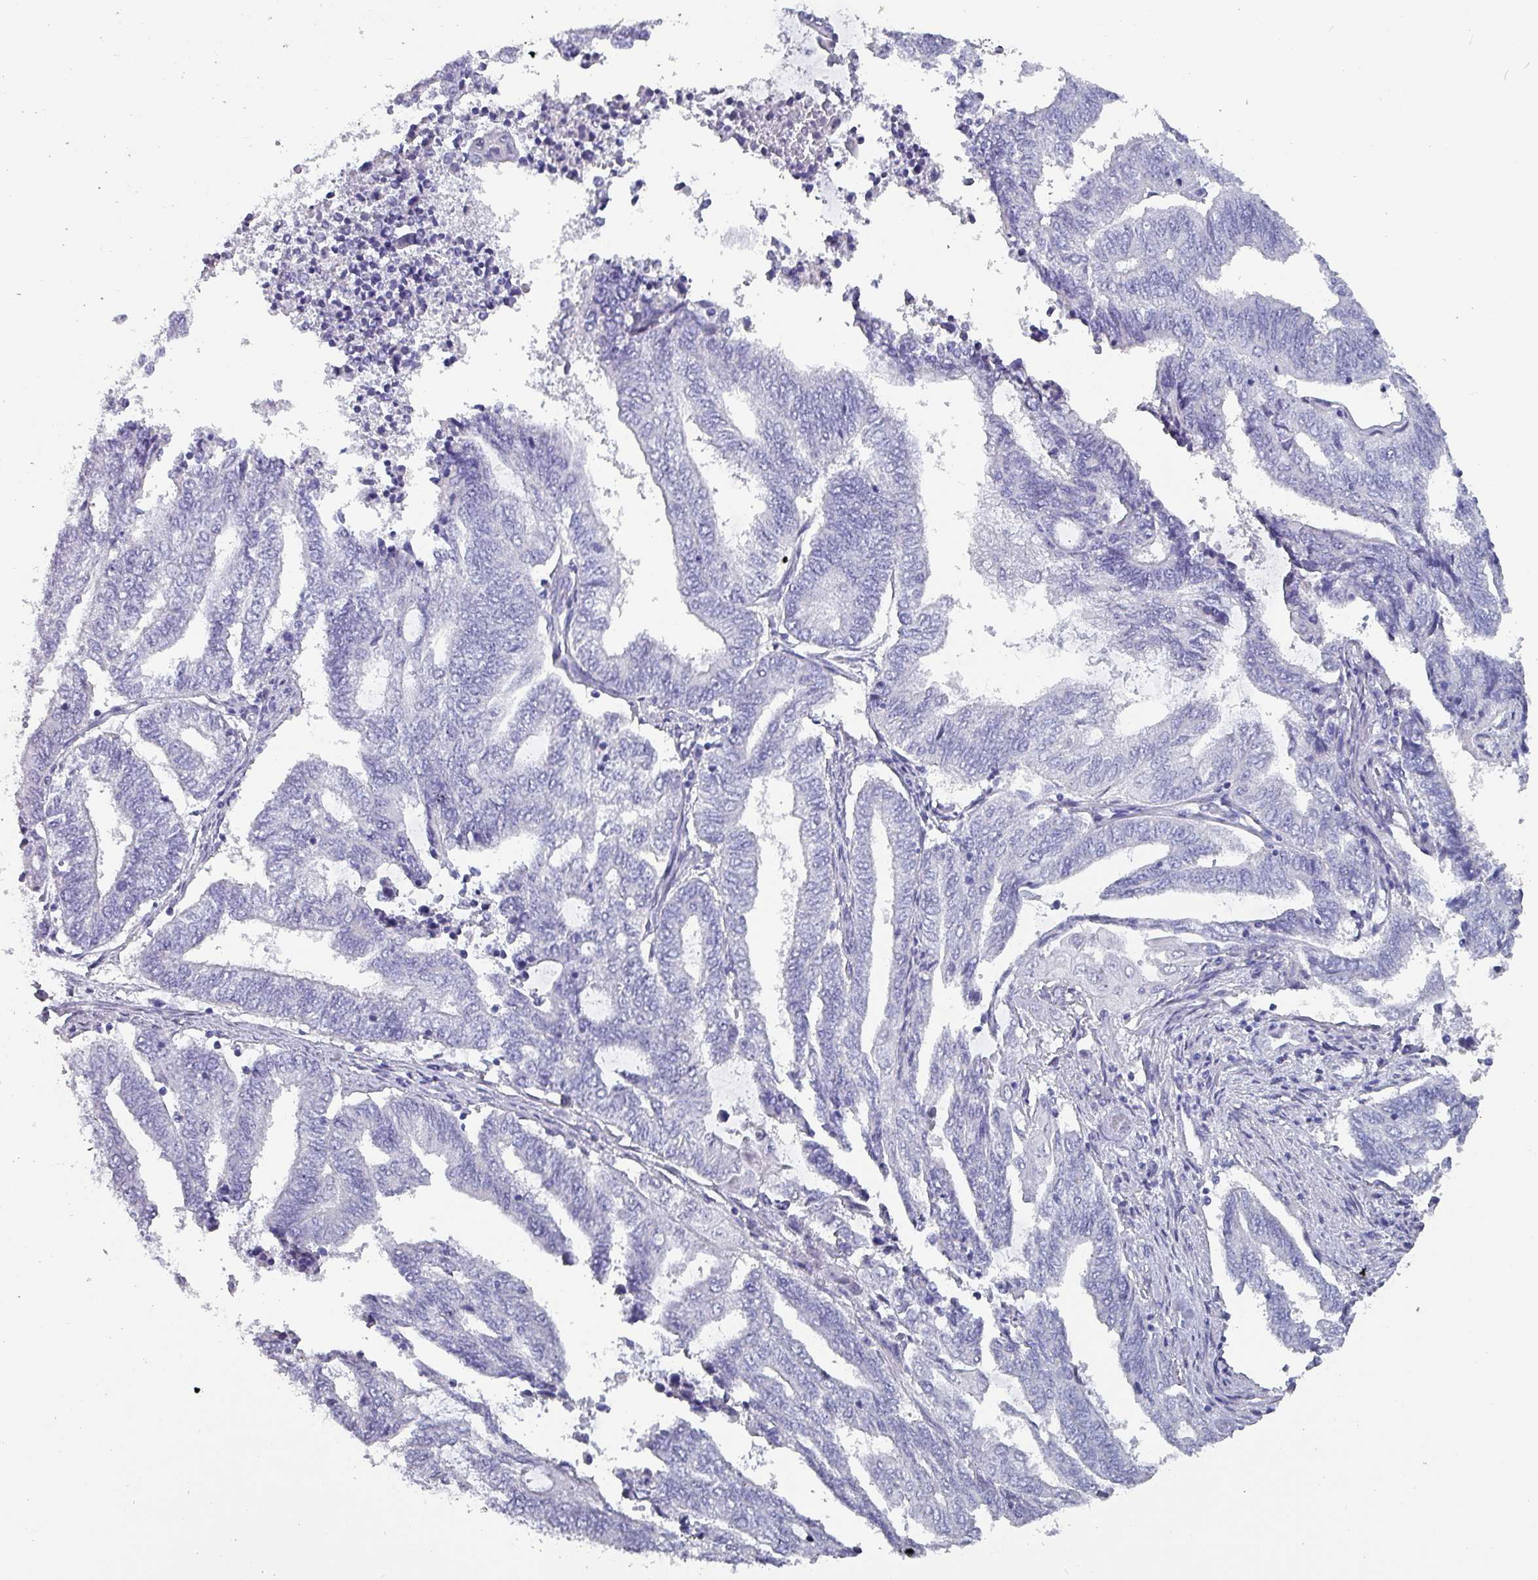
{"staining": {"intensity": "negative", "quantity": "none", "location": "none"}, "tissue": "endometrial cancer", "cell_type": "Tumor cells", "image_type": "cancer", "snomed": [{"axis": "morphology", "description": "Adenocarcinoma, NOS"}, {"axis": "topography", "description": "Uterus"}, {"axis": "topography", "description": "Endometrium"}], "caption": "Immunohistochemistry (IHC) of adenocarcinoma (endometrial) shows no staining in tumor cells.", "gene": "INS-IGF2", "patient": {"sex": "female", "age": 70}}